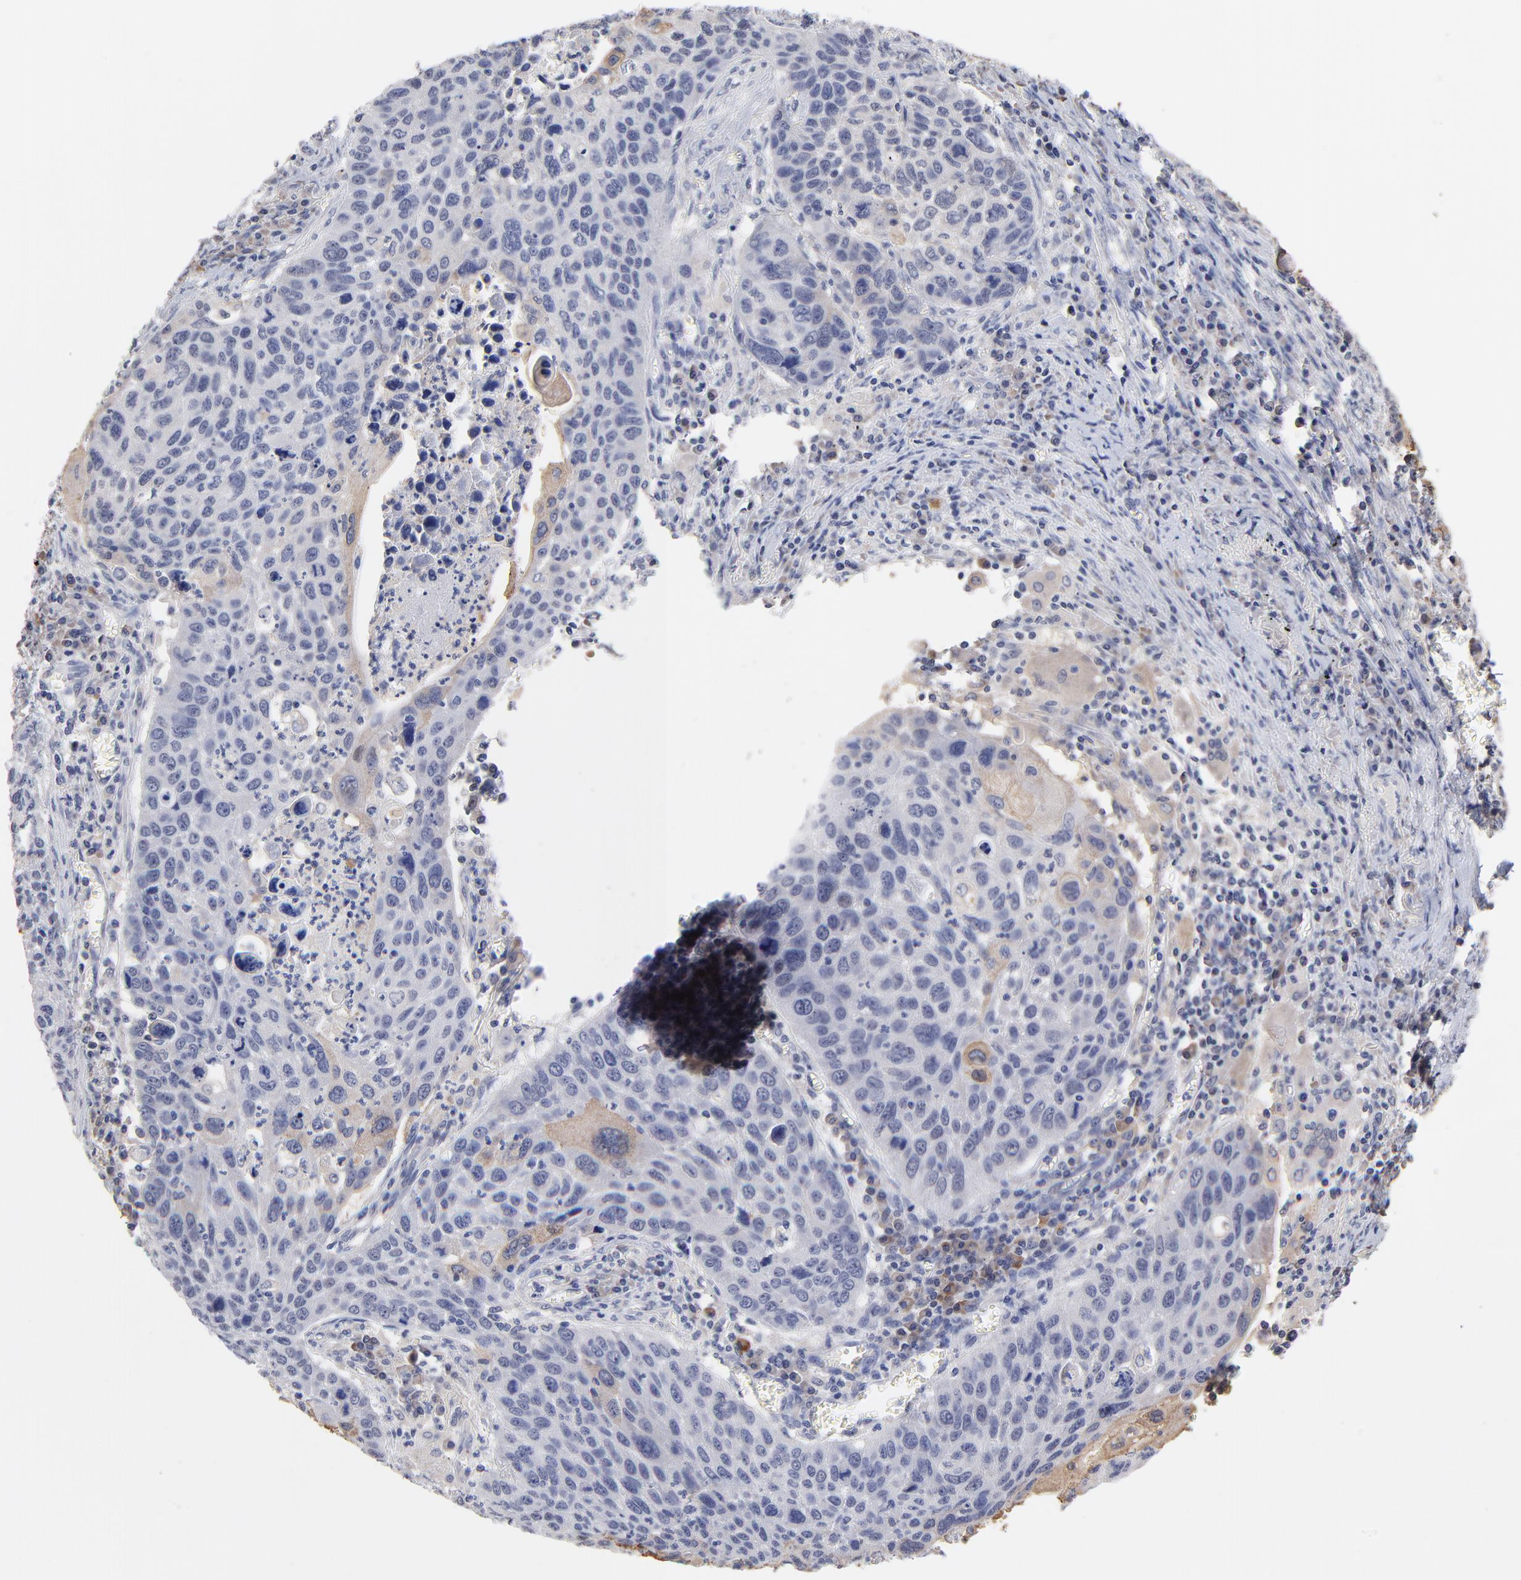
{"staining": {"intensity": "moderate", "quantity": "<25%", "location": "cytoplasmic/membranous"}, "tissue": "lung cancer", "cell_type": "Tumor cells", "image_type": "cancer", "snomed": [{"axis": "morphology", "description": "Squamous cell carcinoma, NOS"}, {"axis": "topography", "description": "Lung"}], "caption": "Brown immunohistochemical staining in human squamous cell carcinoma (lung) exhibits moderate cytoplasmic/membranous expression in approximately <25% of tumor cells.", "gene": "TWNK", "patient": {"sex": "male", "age": 68}}